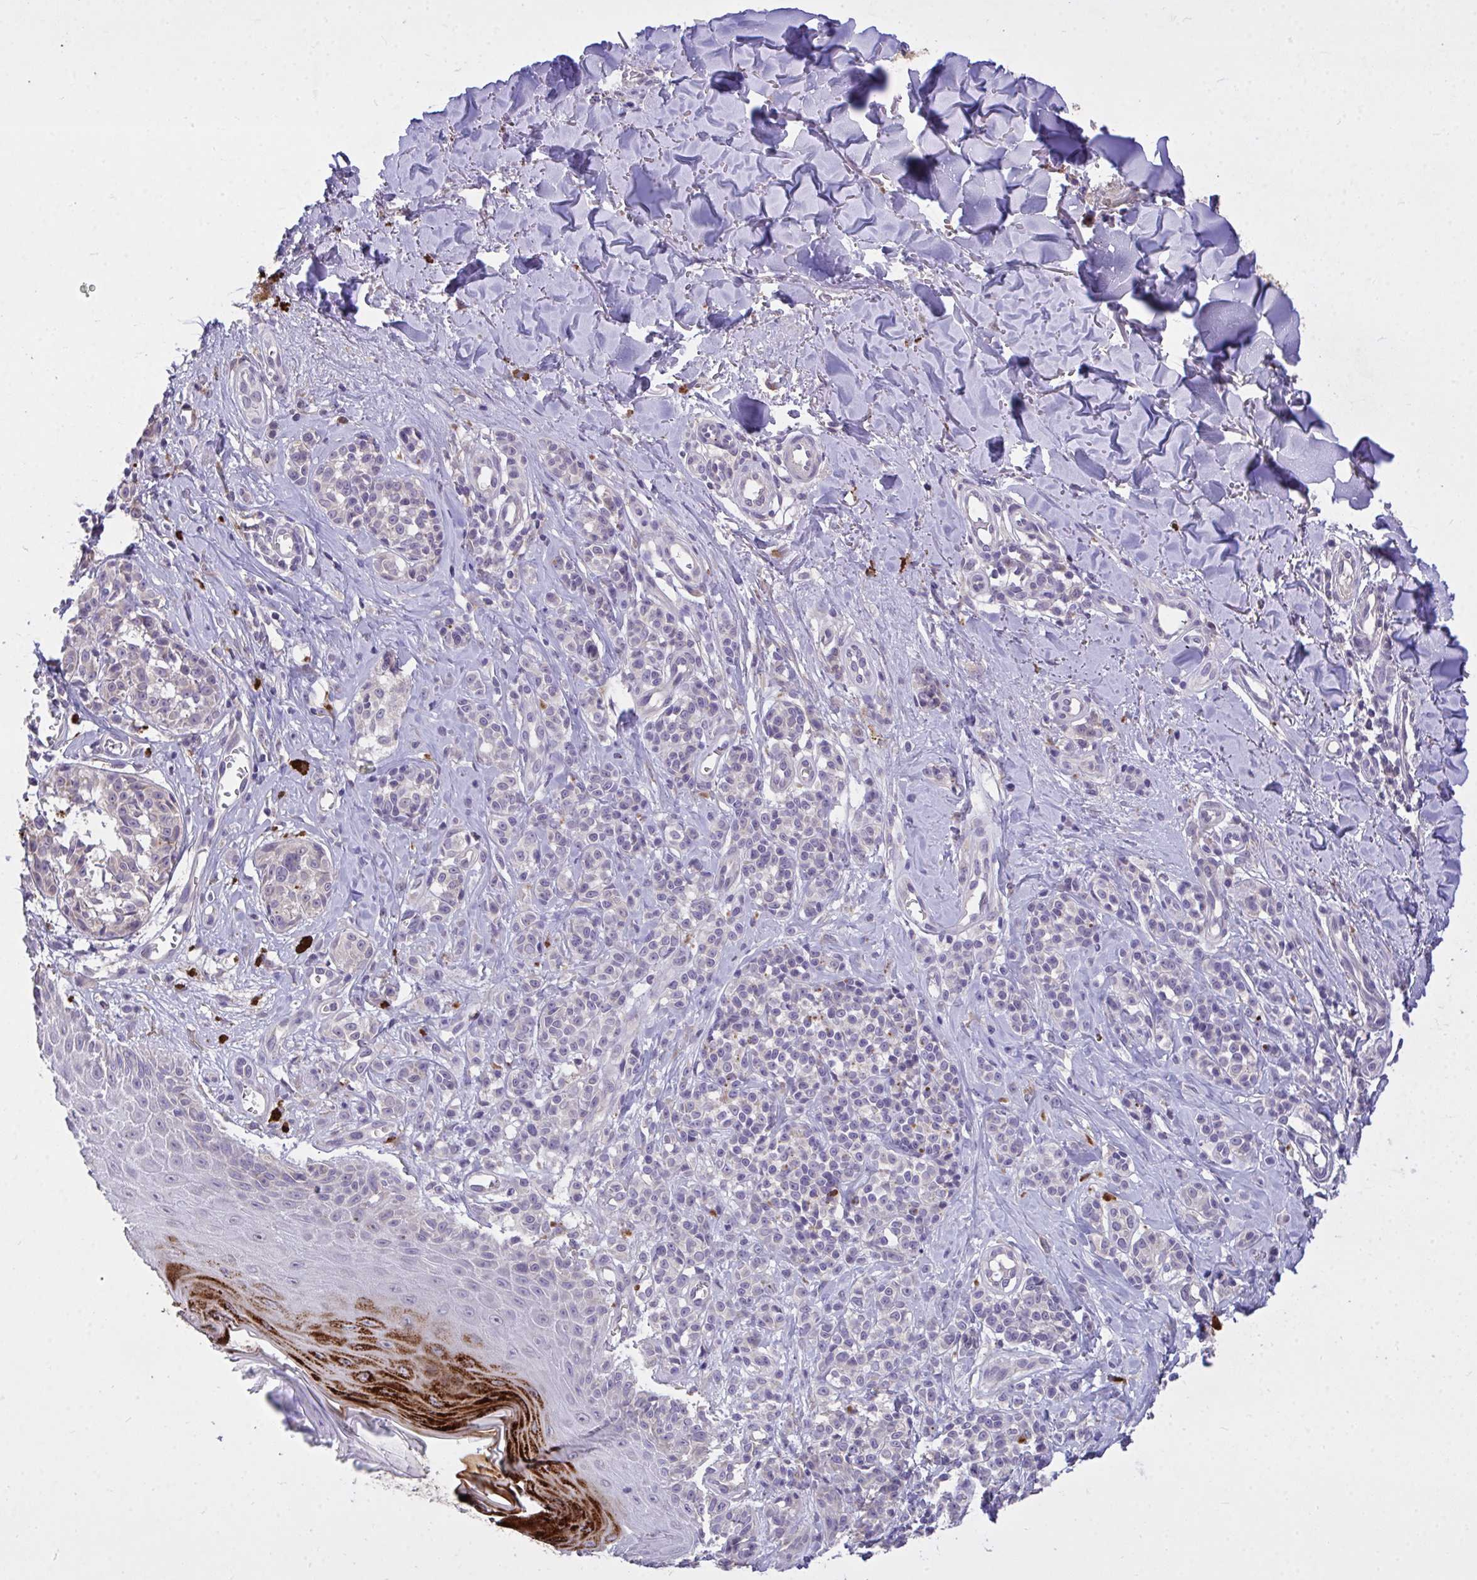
{"staining": {"intensity": "negative", "quantity": "none", "location": "none"}, "tissue": "melanoma", "cell_type": "Tumor cells", "image_type": "cancer", "snomed": [{"axis": "morphology", "description": "Malignant melanoma, NOS"}, {"axis": "topography", "description": "Skin"}], "caption": "High magnification brightfield microscopy of melanoma stained with DAB (3,3'-diaminobenzidine) (brown) and counterstained with hematoxylin (blue): tumor cells show no significant expression.", "gene": "MPC2", "patient": {"sex": "male", "age": 74}}